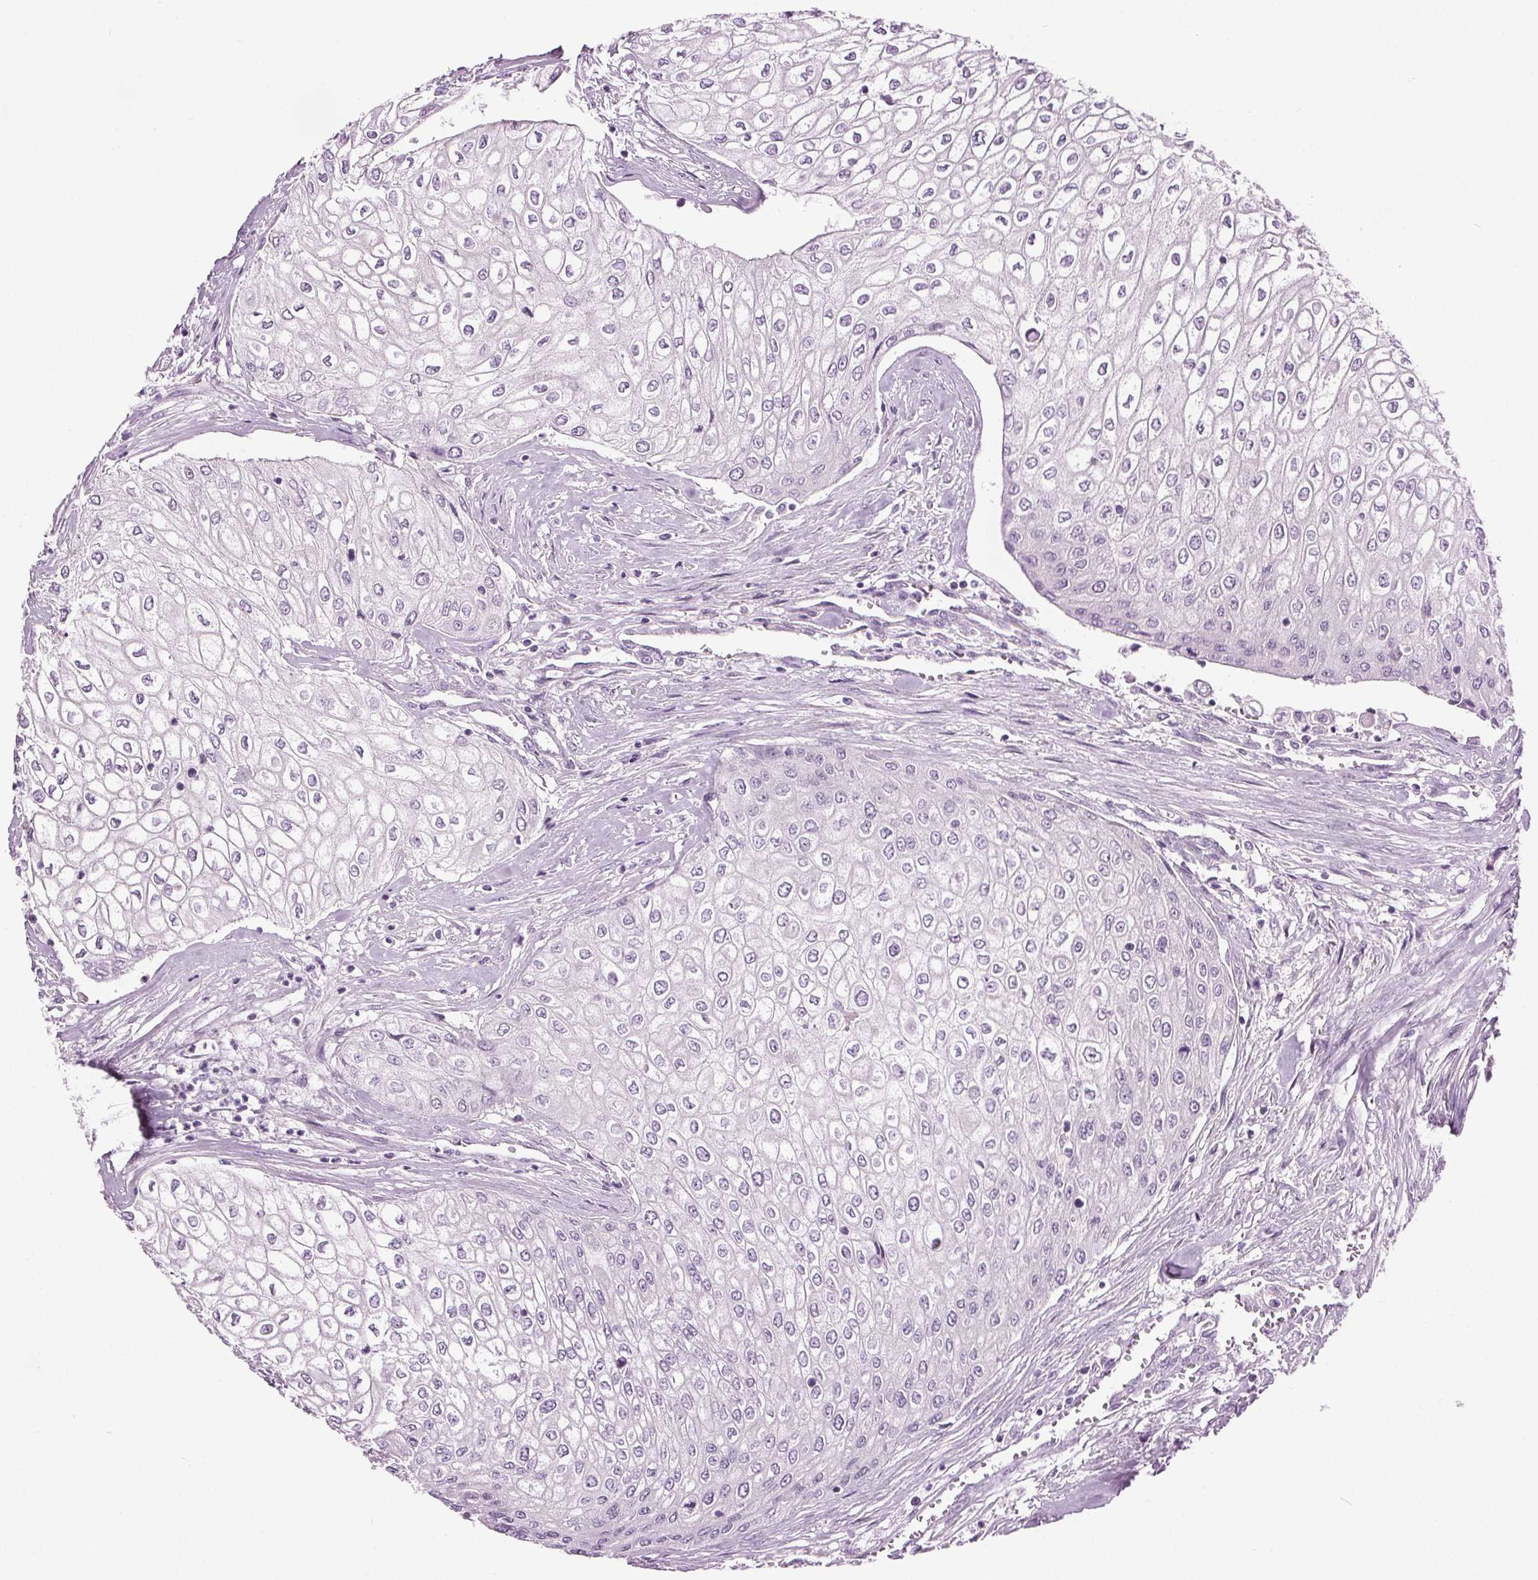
{"staining": {"intensity": "negative", "quantity": "none", "location": "none"}, "tissue": "urothelial cancer", "cell_type": "Tumor cells", "image_type": "cancer", "snomed": [{"axis": "morphology", "description": "Urothelial carcinoma, High grade"}, {"axis": "topography", "description": "Urinary bladder"}], "caption": "Immunohistochemical staining of human urothelial carcinoma (high-grade) shows no significant expression in tumor cells. (DAB (3,3'-diaminobenzidine) immunohistochemistry (IHC) with hematoxylin counter stain).", "gene": "RASA1", "patient": {"sex": "male", "age": 62}}